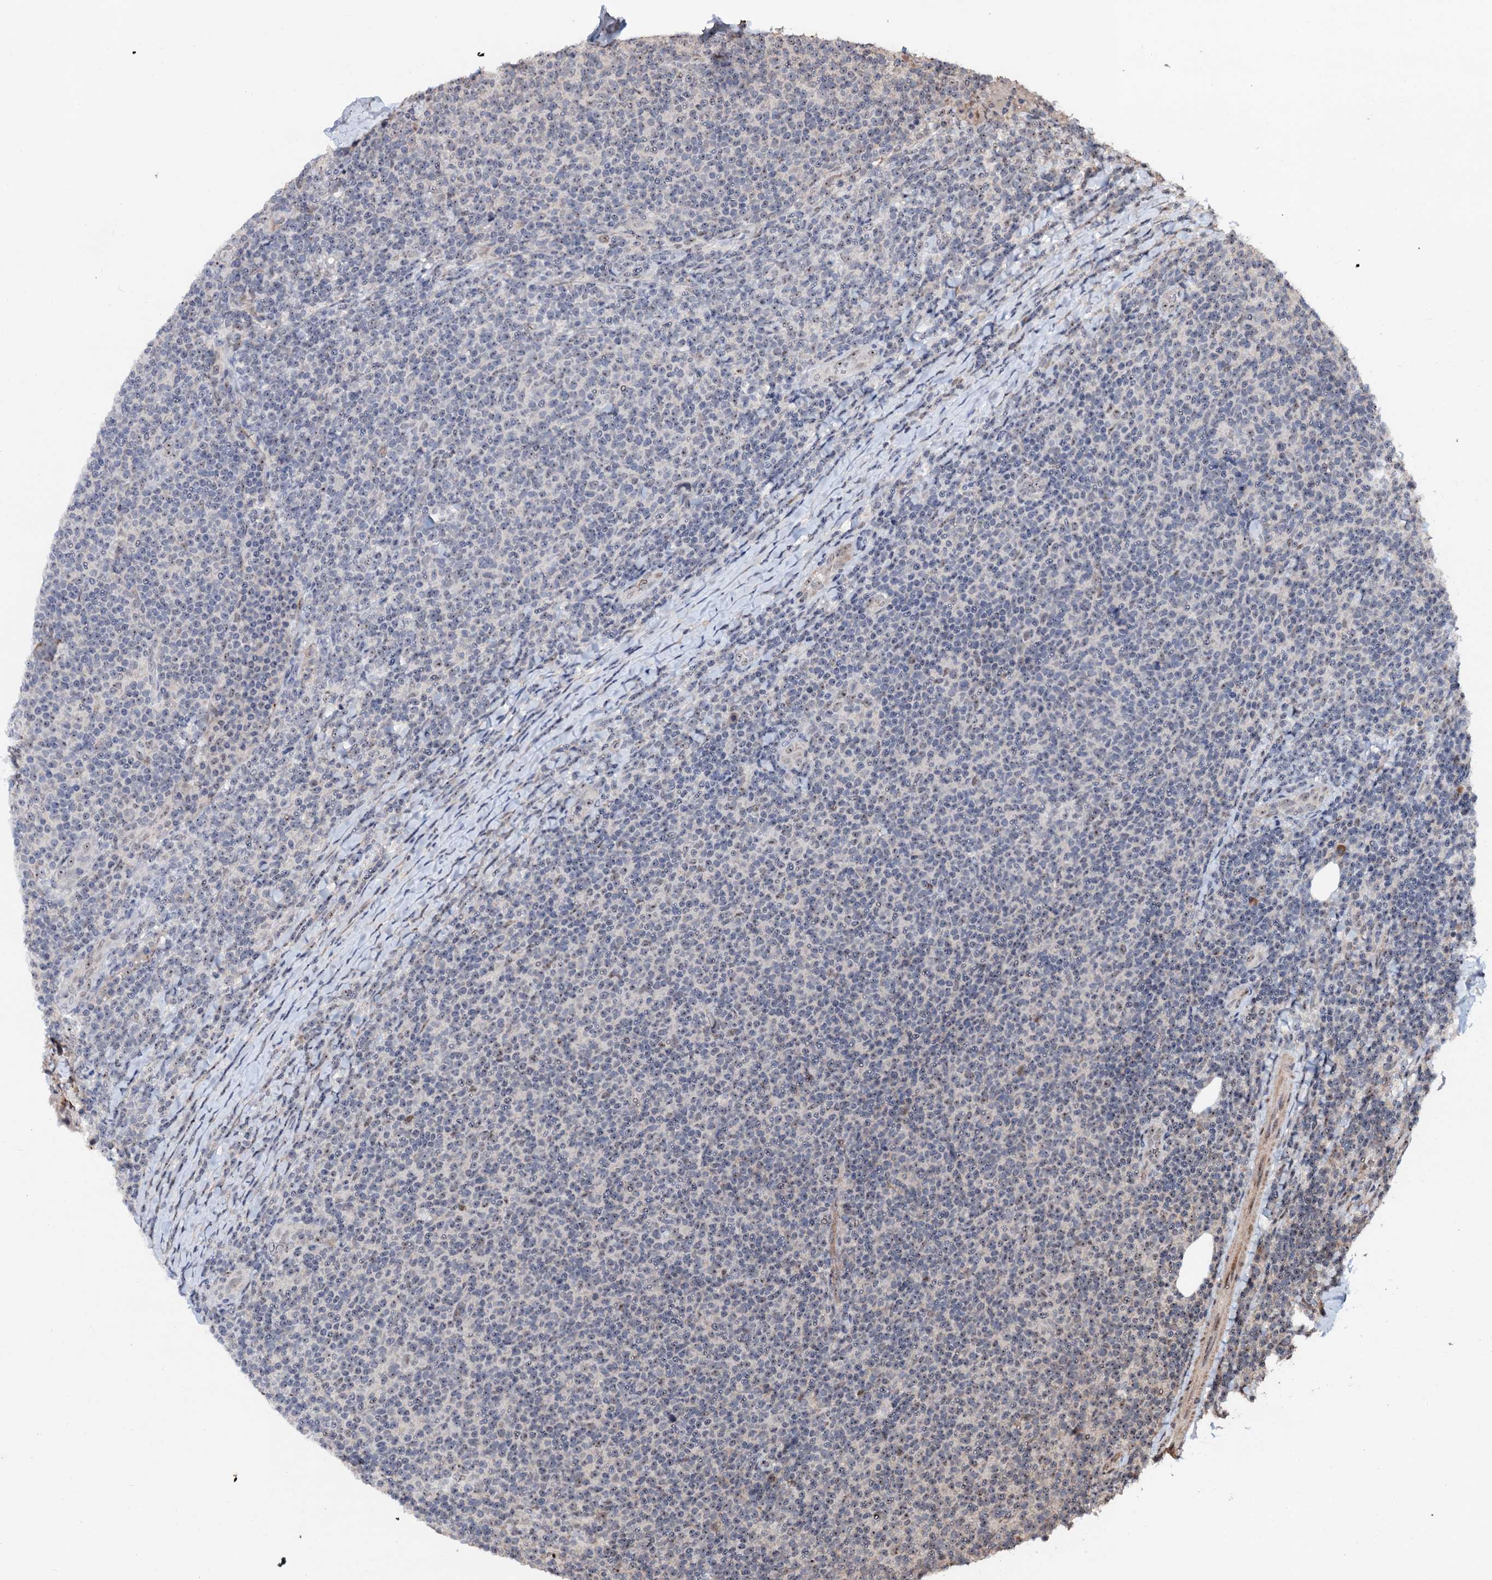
{"staining": {"intensity": "weak", "quantity": "<25%", "location": "nuclear"}, "tissue": "lymphoma", "cell_type": "Tumor cells", "image_type": "cancer", "snomed": [{"axis": "morphology", "description": "Malignant lymphoma, non-Hodgkin's type, Low grade"}, {"axis": "topography", "description": "Lymph node"}], "caption": "An image of malignant lymphoma, non-Hodgkin's type (low-grade) stained for a protein shows no brown staining in tumor cells.", "gene": "SUPT7L", "patient": {"sex": "male", "age": 66}}